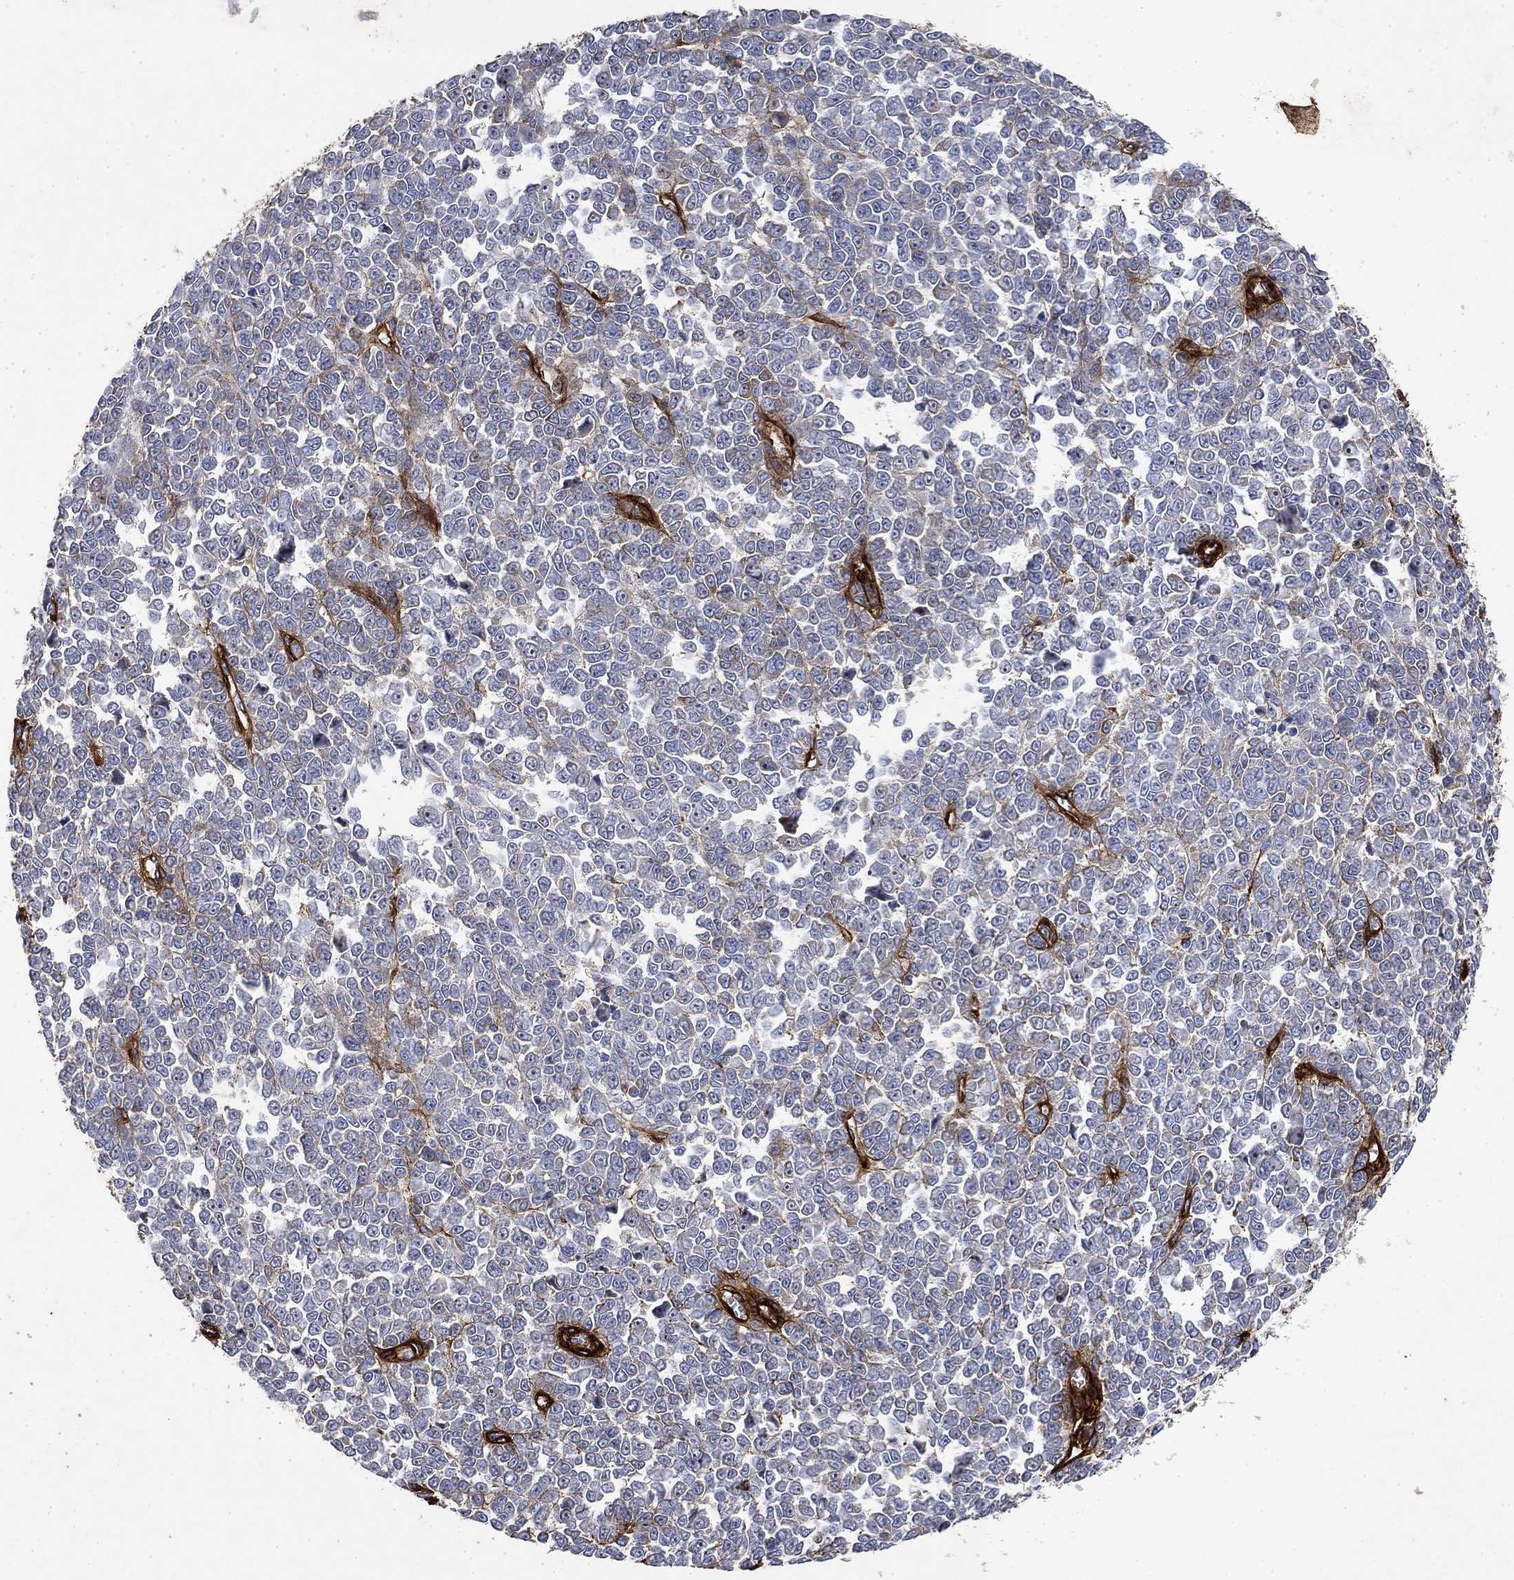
{"staining": {"intensity": "negative", "quantity": "none", "location": "none"}, "tissue": "melanoma", "cell_type": "Tumor cells", "image_type": "cancer", "snomed": [{"axis": "morphology", "description": "Malignant melanoma, NOS"}, {"axis": "topography", "description": "Skin"}], "caption": "IHC of human melanoma displays no positivity in tumor cells.", "gene": "COL4A2", "patient": {"sex": "female", "age": 95}}